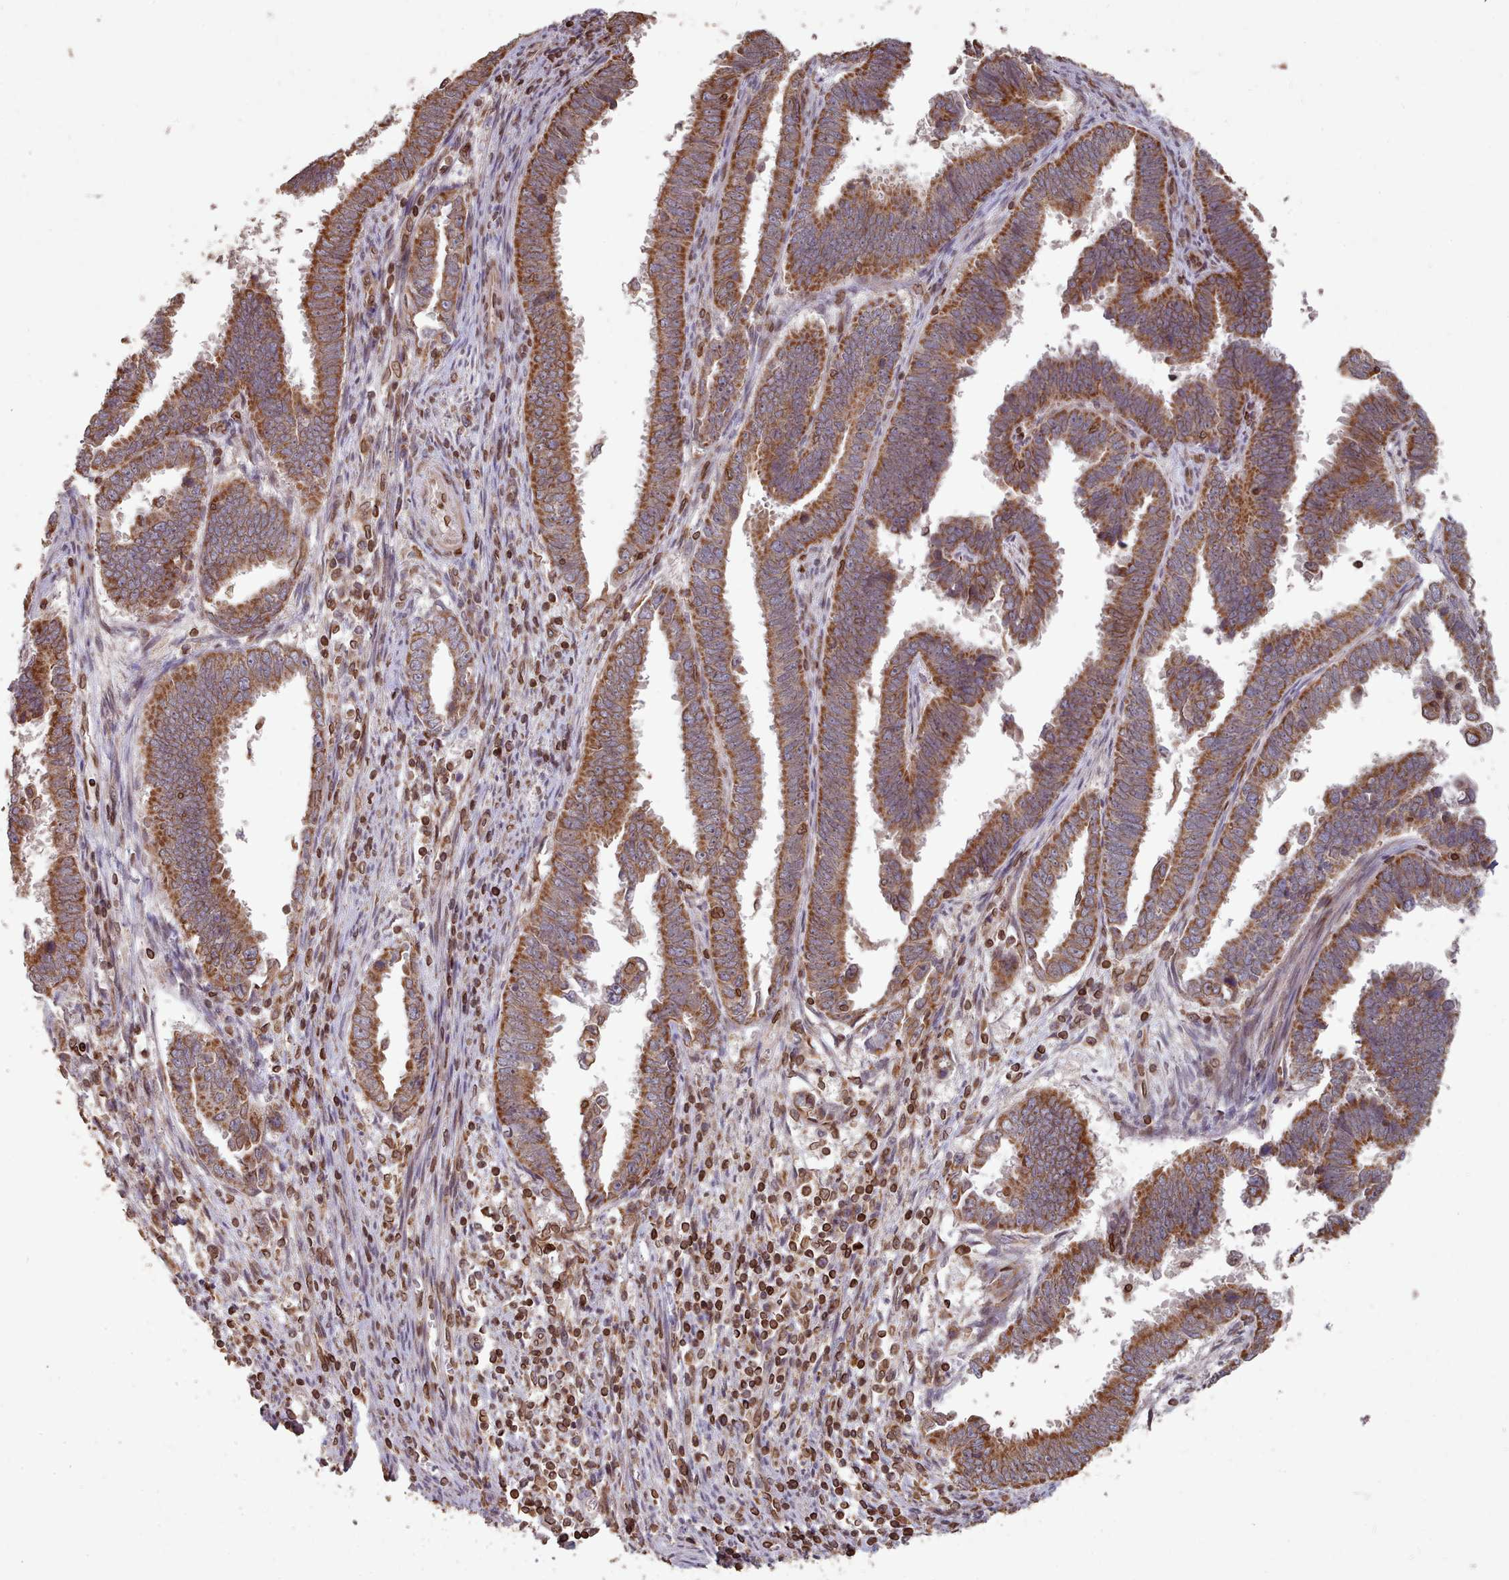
{"staining": {"intensity": "strong", "quantity": ">75%", "location": "cytoplasmic/membranous"}, "tissue": "endometrial cancer", "cell_type": "Tumor cells", "image_type": "cancer", "snomed": [{"axis": "morphology", "description": "Adenocarcinoma, NOS"}, {"axis": "topography", "description": "Endometrium"}], "caption": "A brown stain labels strong cytoplasmic/membranous staining of a protein in endometrial cancer tumor cells.", "gene": "TOR1AIP1", "patient": {"sex": "female", "age": 75}}